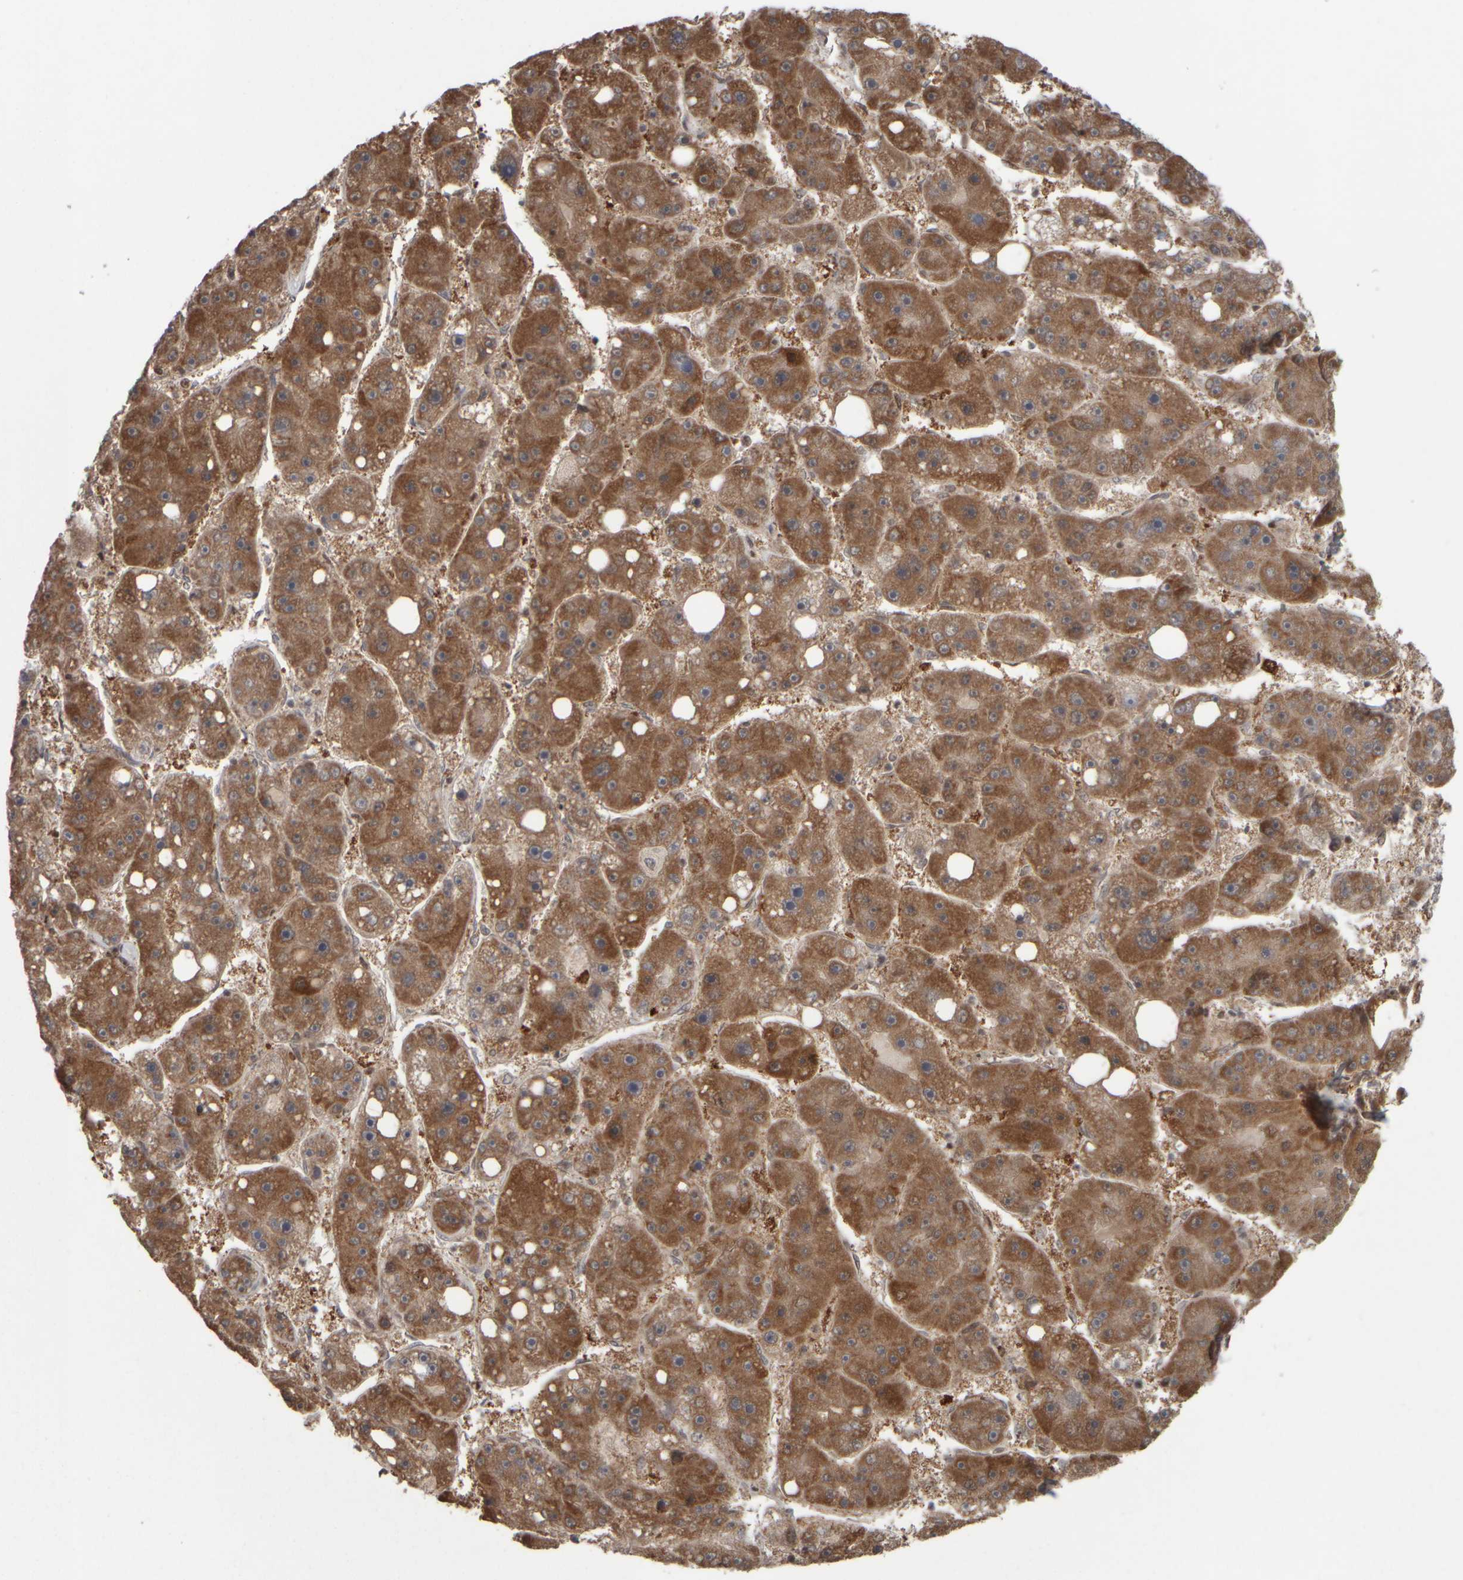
{"staining": {"intensity": "moderate", "quantity": ">75%", "location": "cytoplasmic/membranous"}, "tissue": "liver cancer", "cell_type": "Tumor cells", "image_type": "cancer", "snomed": [{"axis": "morphology", "description": "Carcinoma, Hepatocellular, NOS"}, {"axis": "topography", "description": "Liver"}], "caption": "A brown stain shows moderate cytoplasmic/membranous staining of a protein in liver cancer tumor cells.", "gene": "CWC27", "patient": {"sex": "female", "age": 61}}